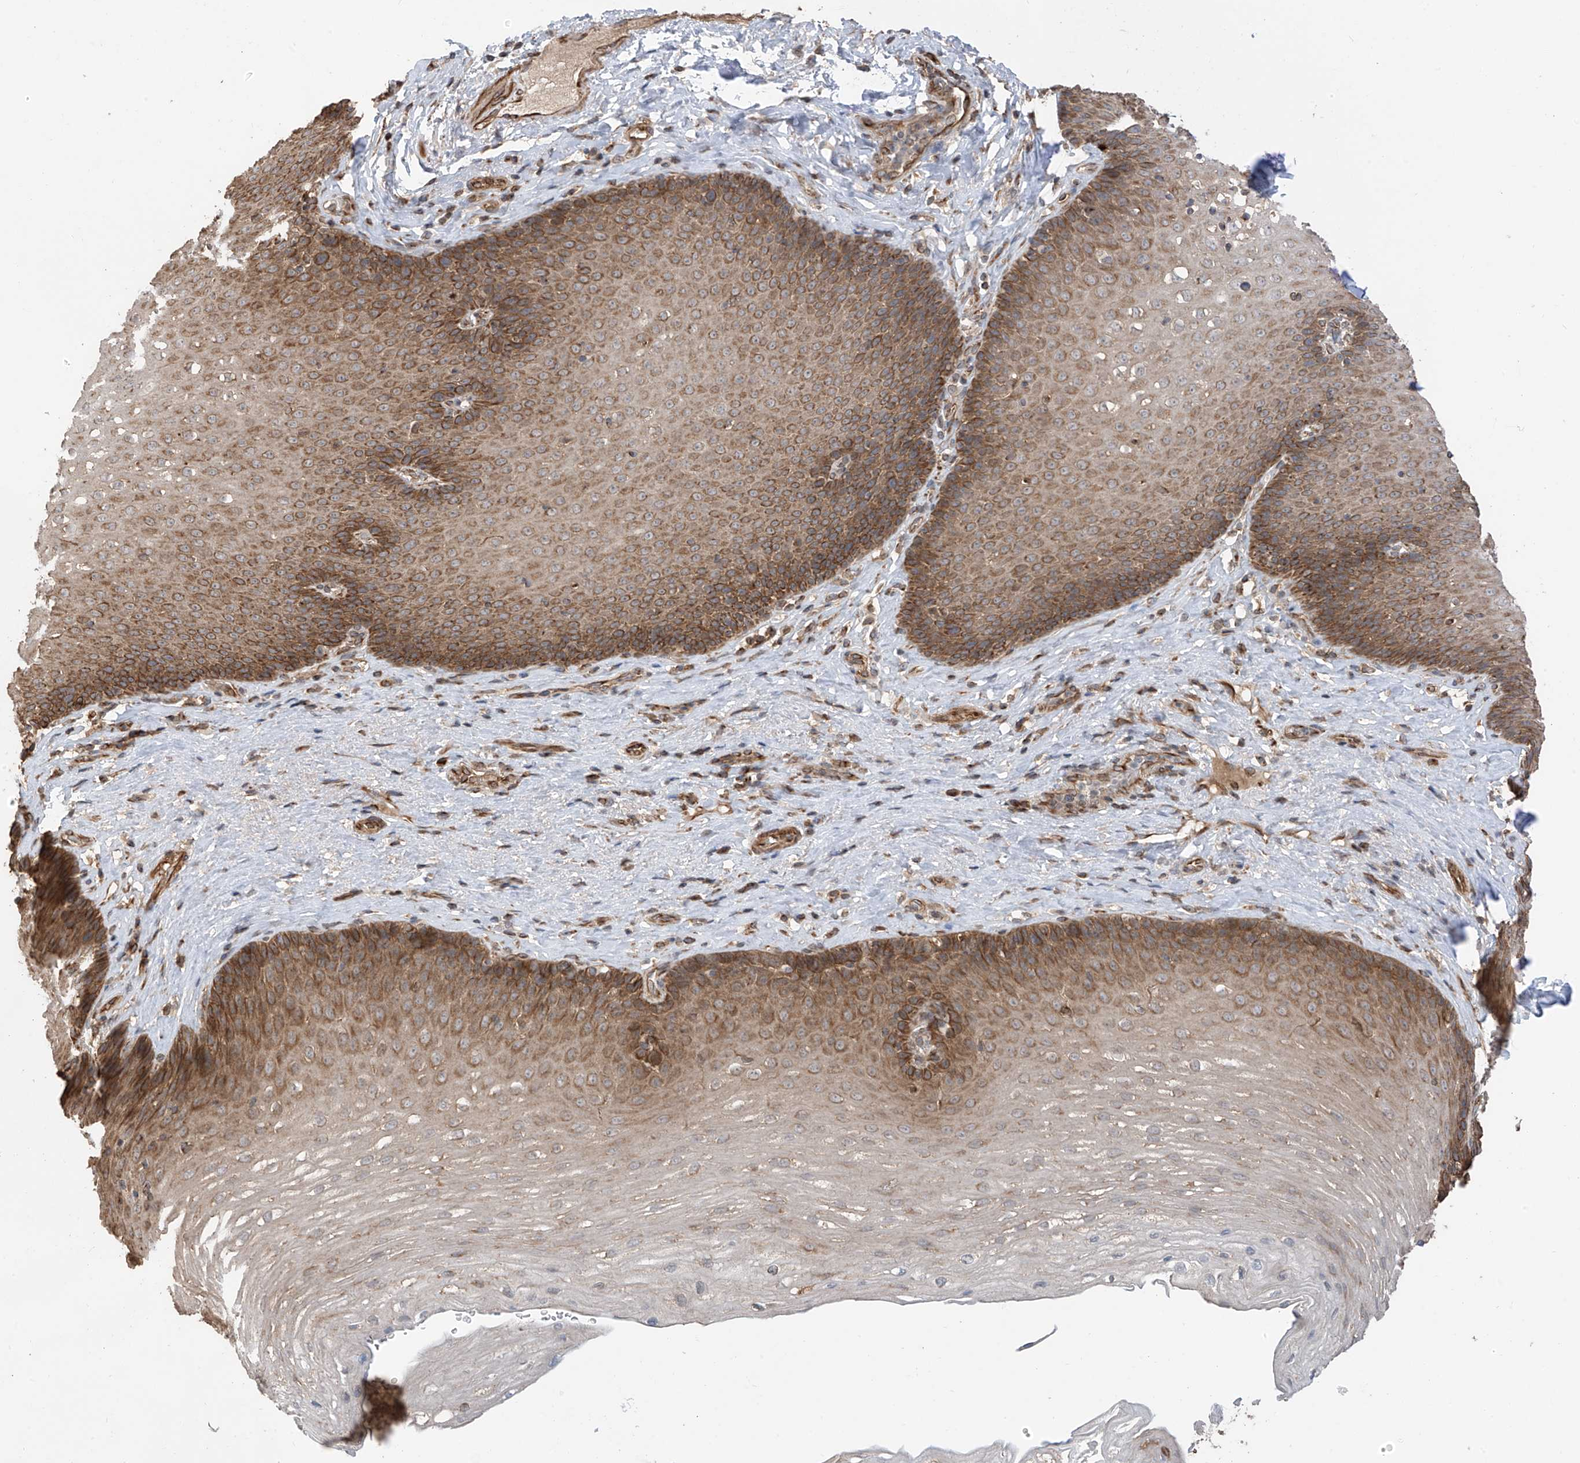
{"staining": {"intensity": "moderate", "quantity": "25%-75%", "location": "cytoplasmic/membranous"}, "tissue": "esophagus", "cell_type": "Squamous epithelial cells", "image_type": "normal", "snomed": [{"axis": "morphology", "description": "Normal tissue, NOS"}, {"axis": "topography", "description": "Esophagus"}], "caption": "High-power microscopy captured an immunohistochemistry photomicrograph of unremarkable esophagus, revealing moderate cytoplasmic/membranous positivity in about 25%-75% of squamous epithelial cells.", "gene": "RPAIN", "patient": {"sex": "female", "age": 66}}